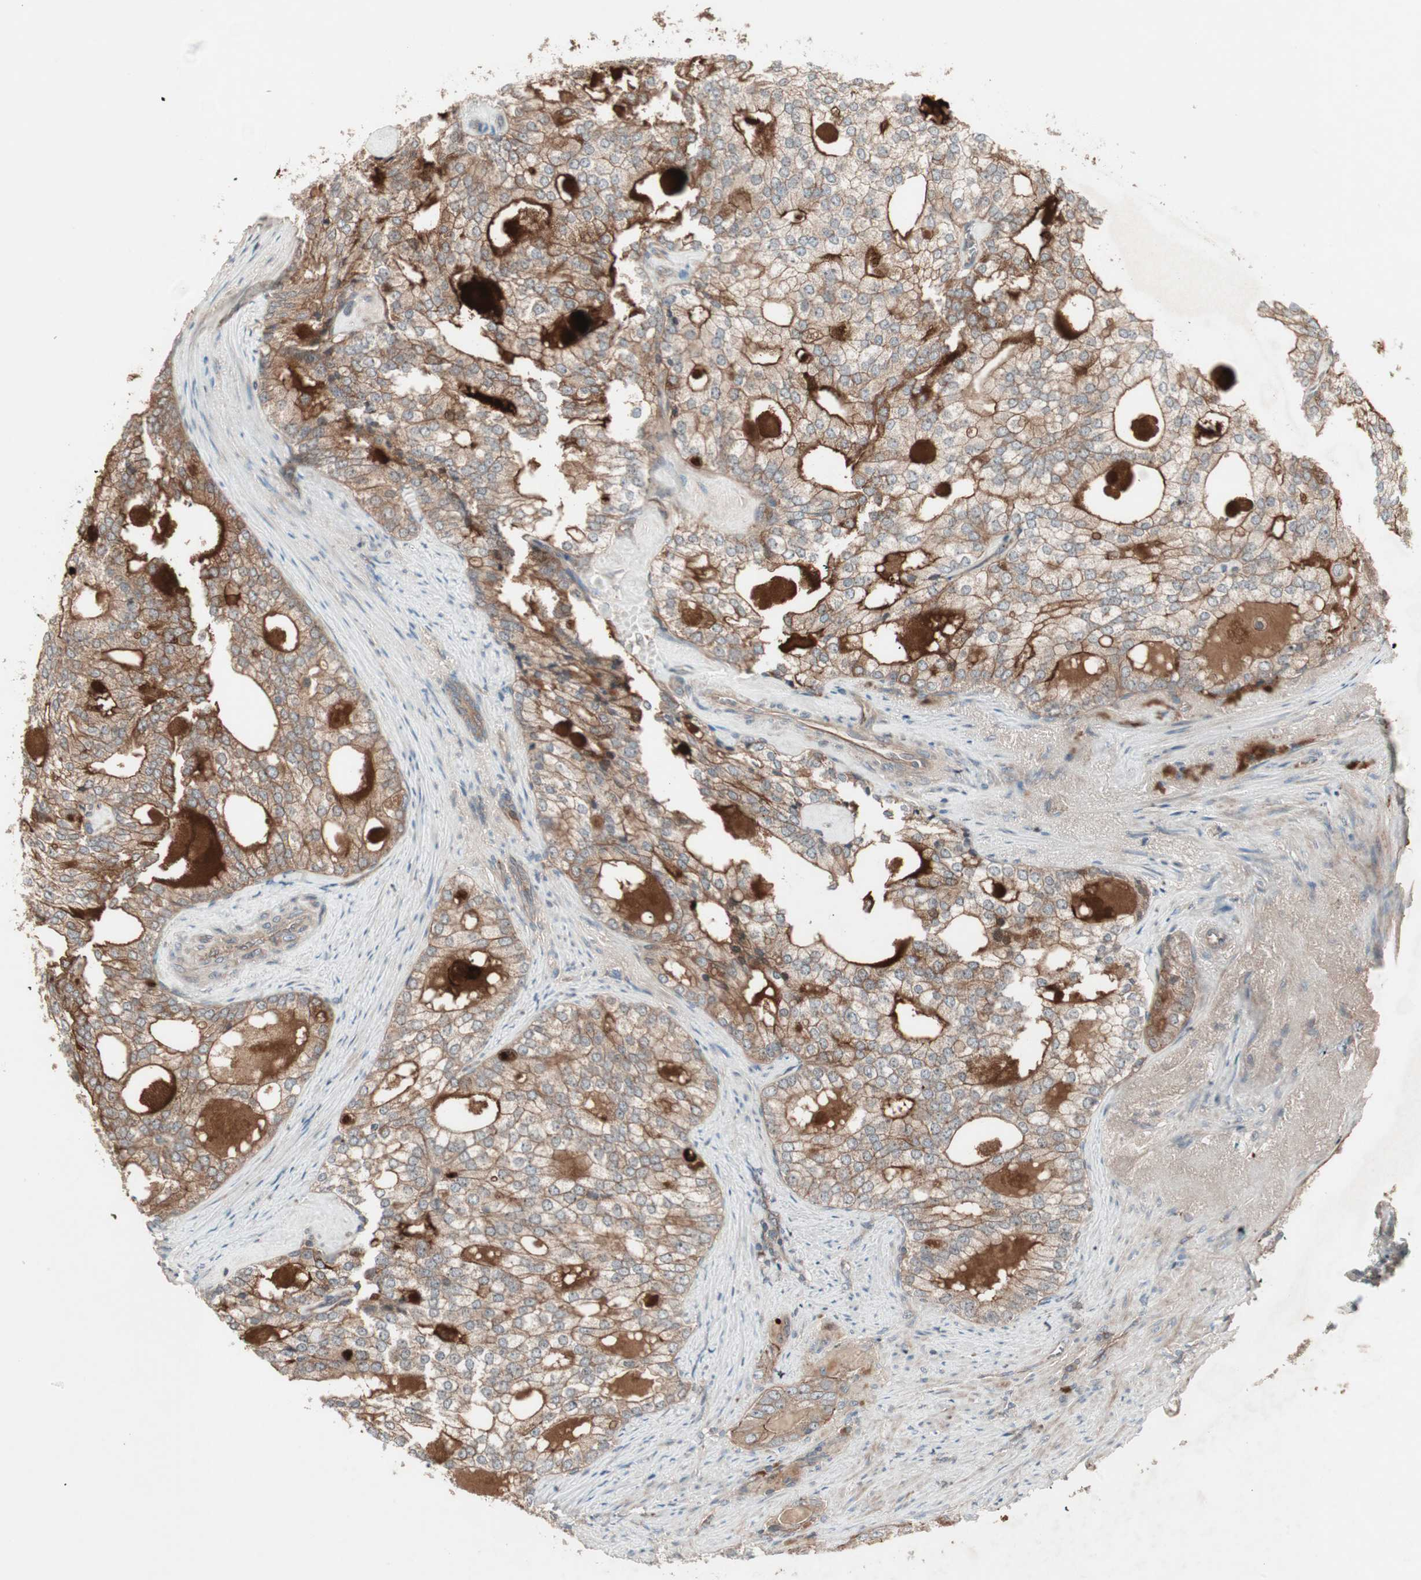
{"staining": {"intensity": "moderate", "quantity": ">75%", "location": "cytoplasmic/membranous"}, "tissue": "prostate cancer", "cell_type": "Tumor cells", "image_type": "cancer", "snomed": [{"axis": "morphology", "description": "Adenocarcinoma, High grade"}, {"axis": "topography", "description": "Prostate"}], "caption": "IHC (DAB) staining of prostate cancer displays moderate cytoplasmic/membranous protein positivity in approximately >75% of tumor cells.", "gene": "TFPI", "patient": {"sex": "male", "age": 66}}